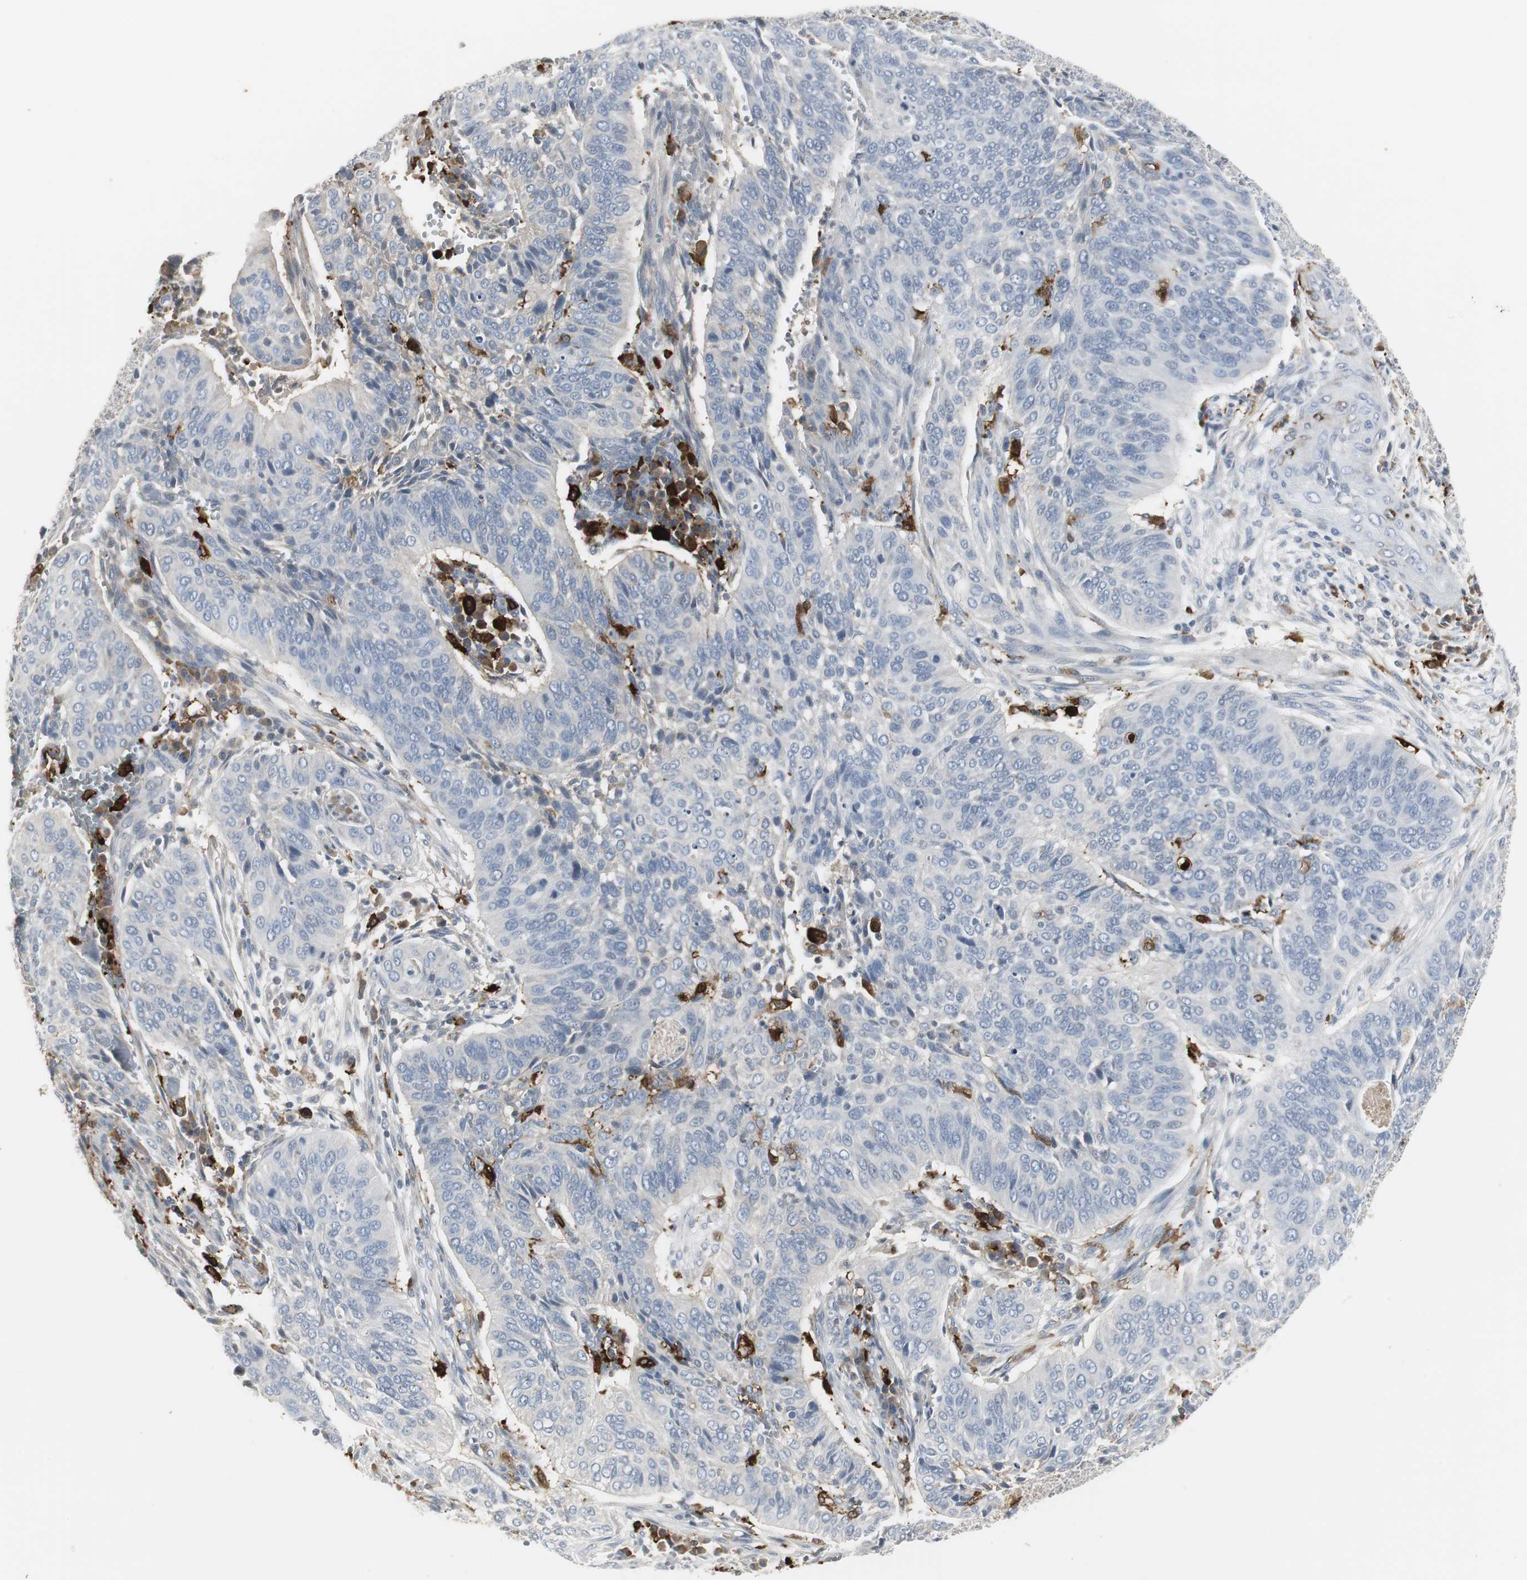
{"staining": {"intensity": "negative", "quantity": "none", "location": "none"}, "tissue": "cervical cancer", "cell_type": "Tumor cells", "image_type": "cancer", "snomed": [{"axis": "morphology", "description": "Squamous cell carcinoma, NOS"}, {"axis": "topography", "description": "Cervix"}], "caption": "The image reveals no significant staining in tumor cells of cervical squamous cell carcinoma.", "gene": "PI15", "patient": {"sex": "female", "age": 39}}